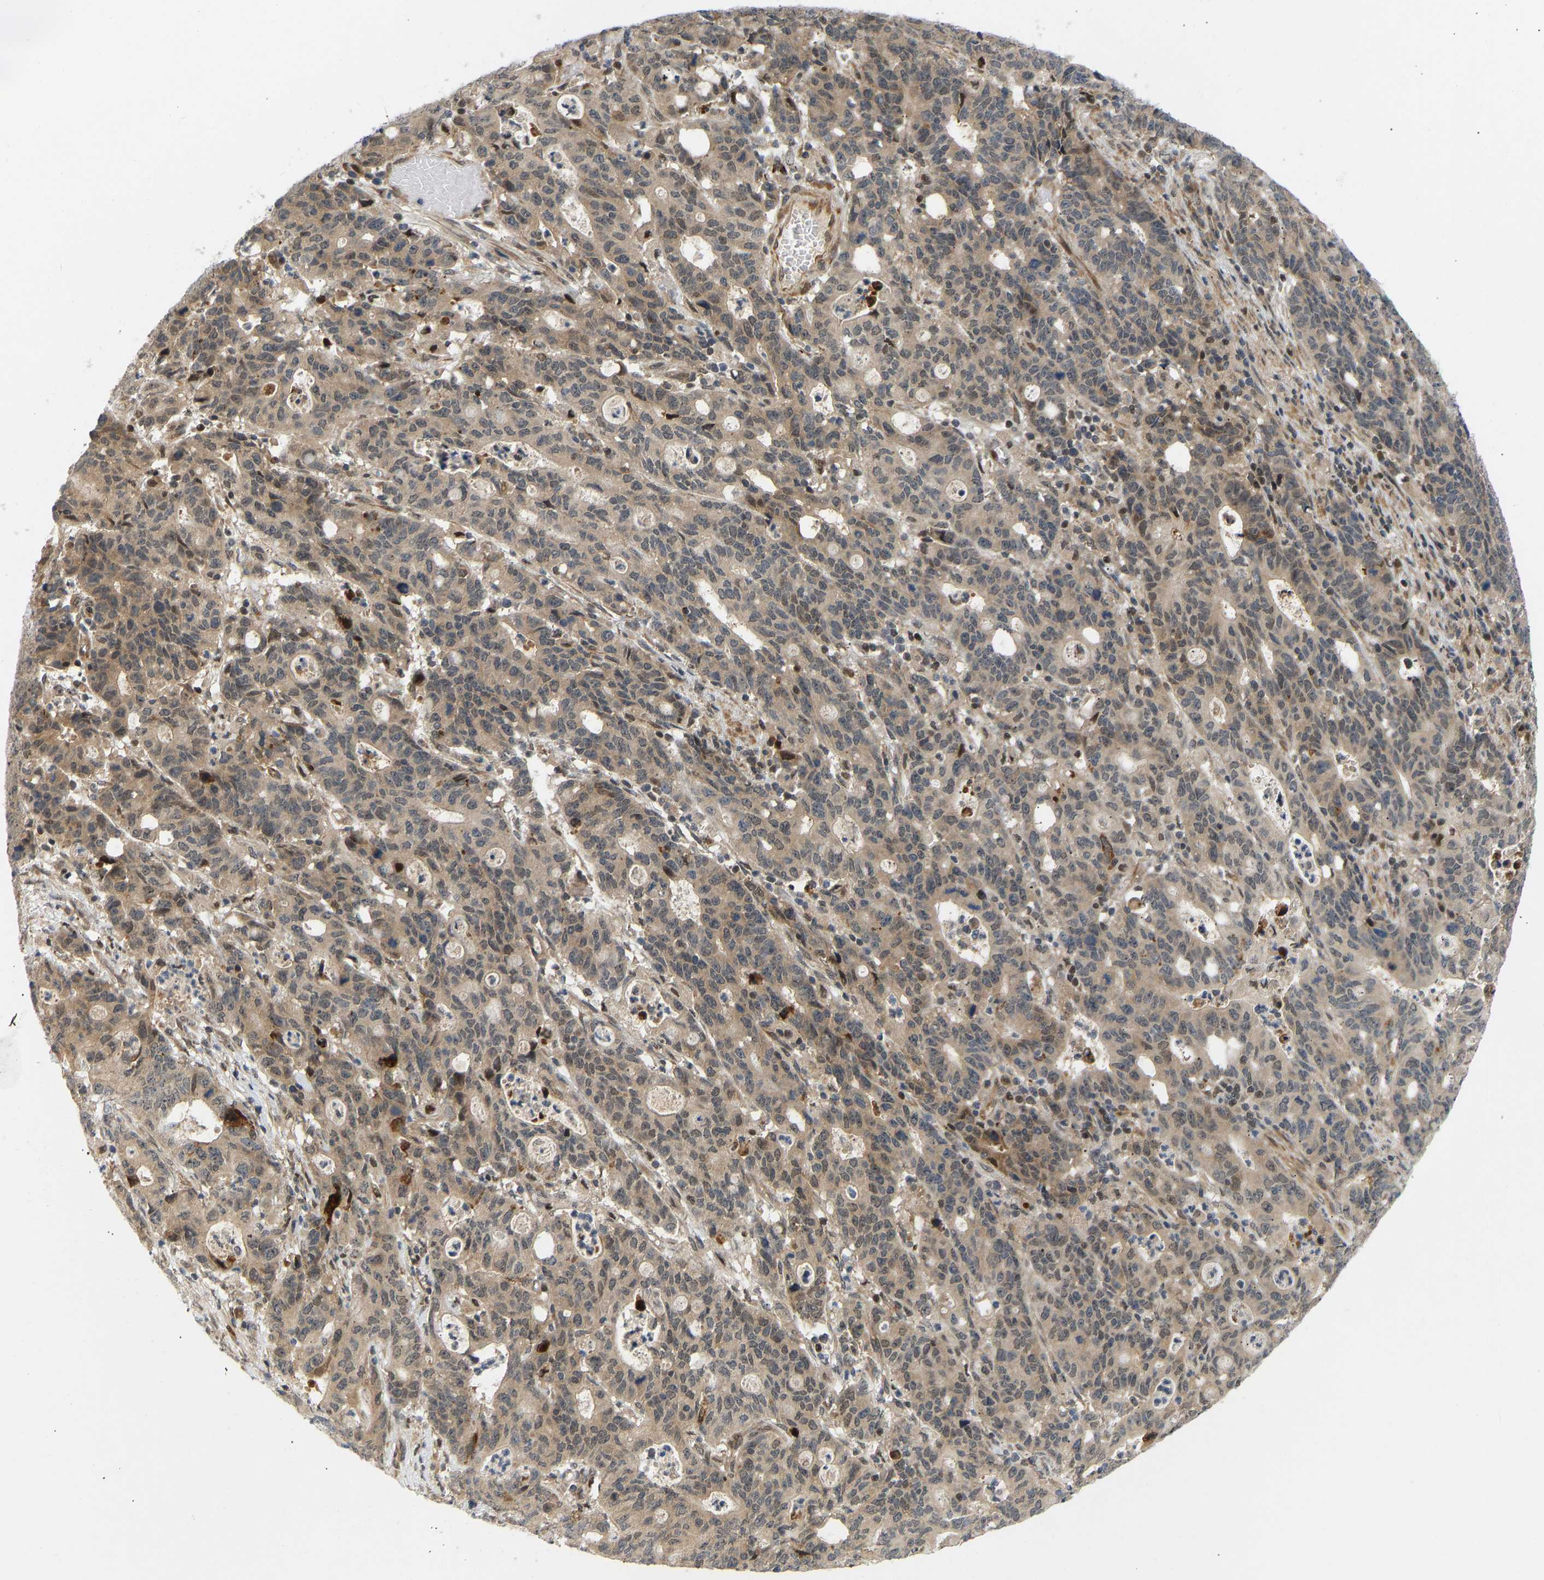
{"staining": {"intensity": "moderate", "quantity": ">75%", "location": "cytoplasmic/membranous"}, "tissue": "stomach cancer", "cell_type": "Tumor cells", "image_type": "cancer", "snomed": [{"axis": "morphology", "description": "Adenocarcinoma, NOS"}, {"axis": "topography", "description": "Stomach, upper"}], "caption": "Immunohistochemistry micrograph of human stomach cancer (adenocarcinoma) stained for a protein (brown), which demonstrates medium levels of moderate cytoplasmic/membranous positivity in approximately >75% of tumor cells.", "gene": "BAG1", "patient": {"sex": "male", "age": 69}}